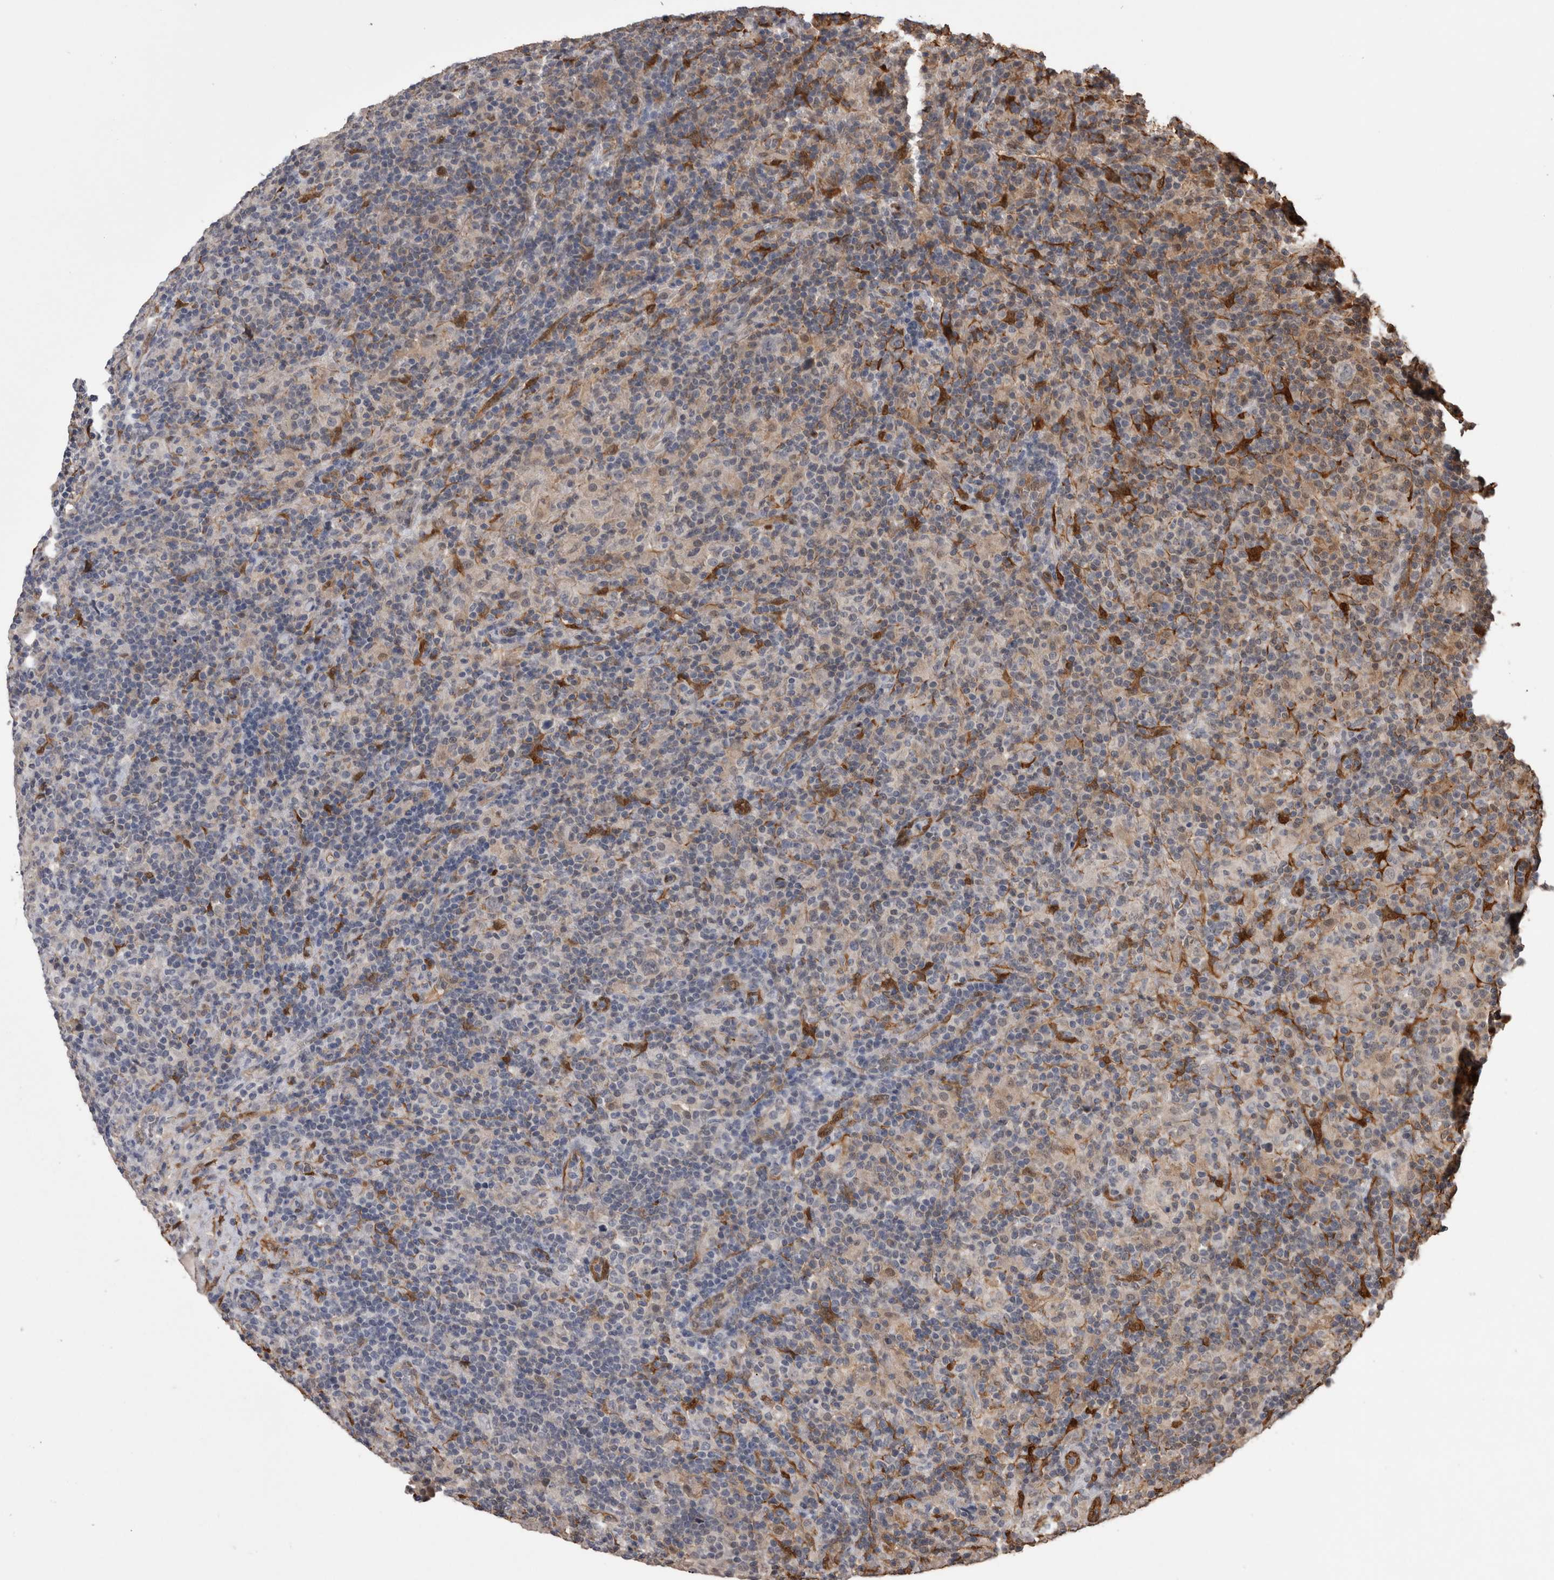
{"staining": {"intensity": "negative", "quantity": "none", "location": "none"}, "tissue": "lymphoma", "cell_type": "Tumor cells", "image_type": "cancer", "snomed": [{"axis": "morphology", "description": "Hodgkin's disease, NOS"}, {"axis": "topography", "description": "Lymph node"}], "caption": "IHC histopathology image of lymphoma stained for a protein (brown), which exhibits no expression in tumor cells.", "gene": "LXN", "patient": {"sex": "male", "age": 70}}